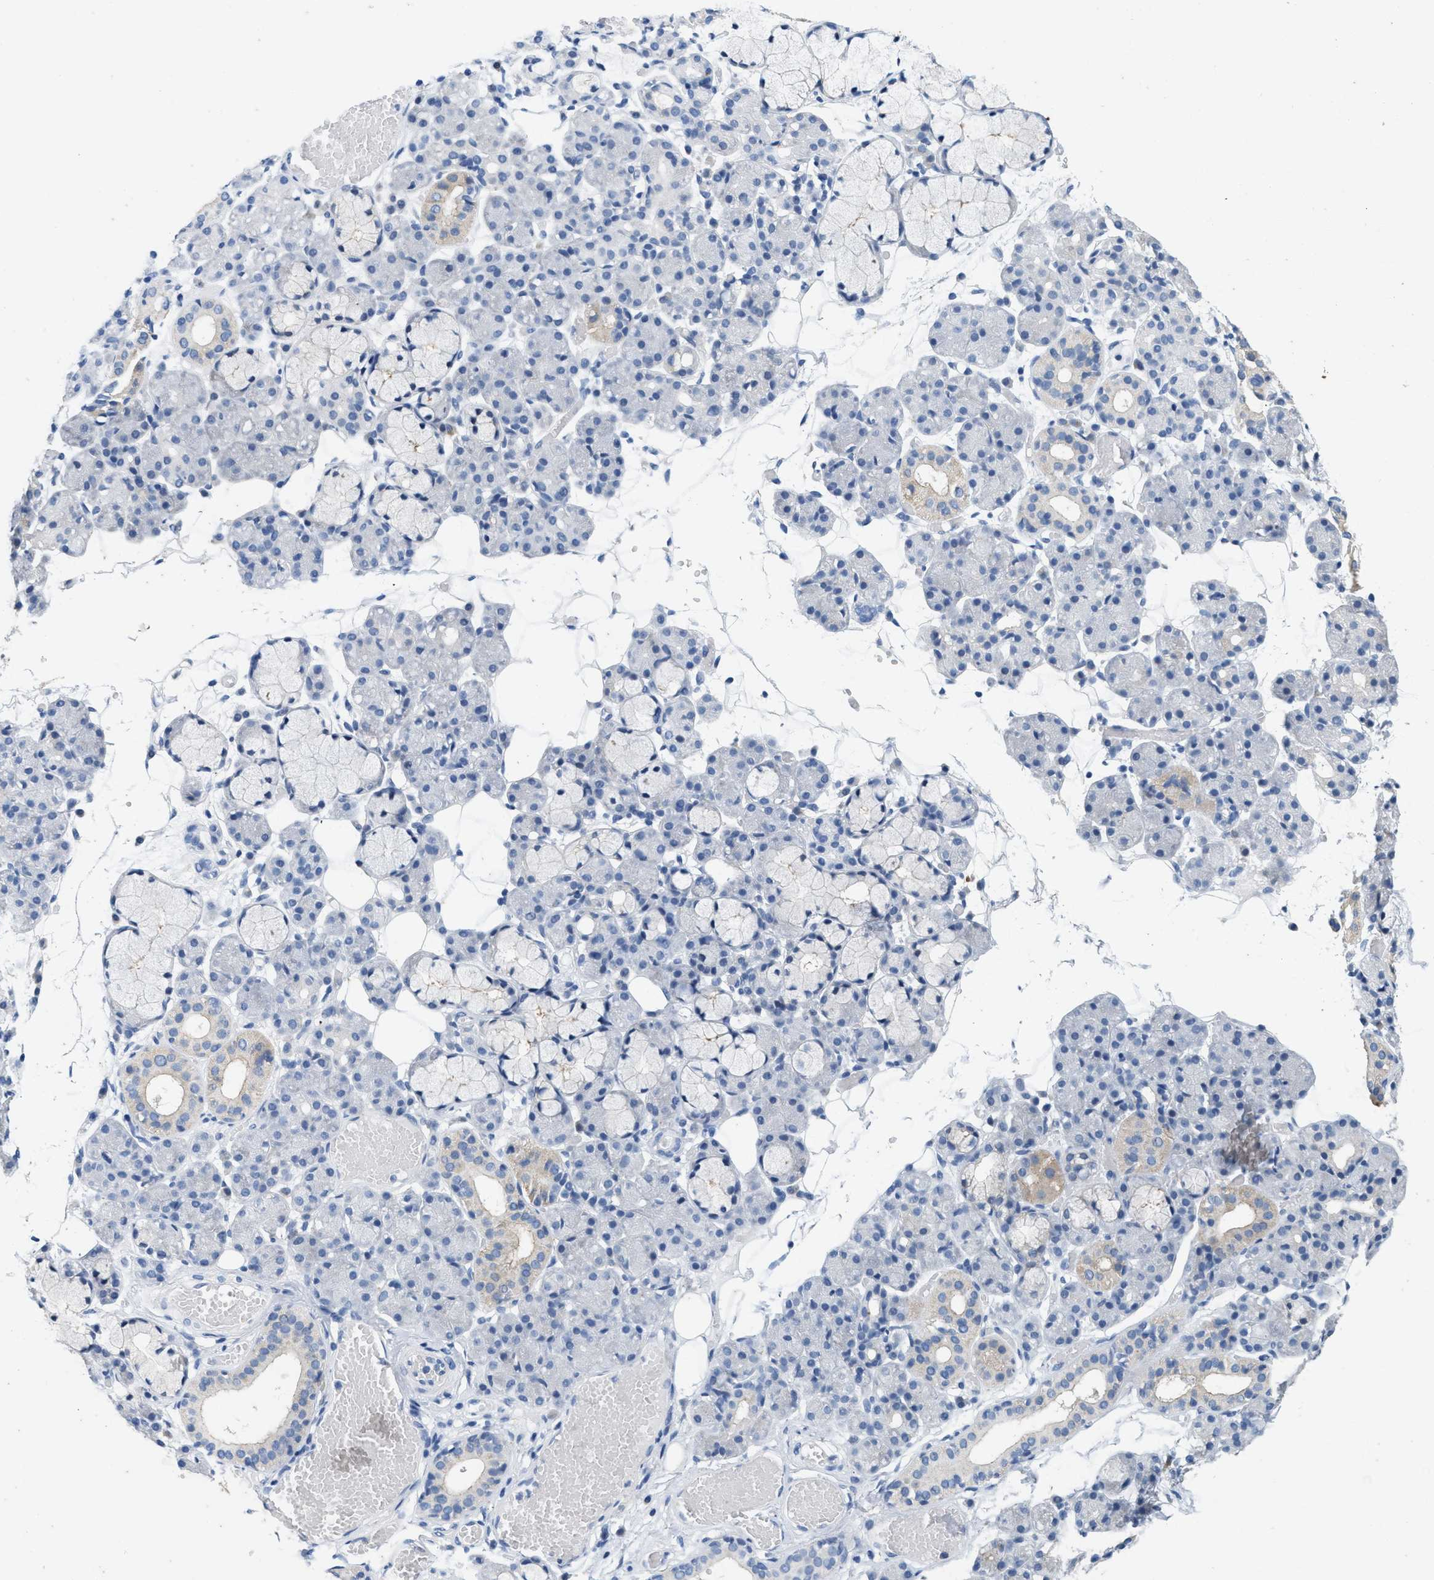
{"staining": {"intensity": "negative", "quantity": "none", "location": "none"}, "tissue": "salivary gland", "cell_type": "Glandular cells", "image_type": "normal", "snomed": [{"axis": "morphology", "description": "Normal tissue, NOS"}, {"axis": "topography", "description": "Salivary gland"}], "caption": "Immunohistochemistry photomicrograph of unremarkable salivary gland stained for a protein (brown), which displays no expression in glandular cells. (Stains: DAB (3,3'-diaminobenzidine) IHC with hematoxylin counter stain, Microscopy: brightfield microscopy at high magnification).", "gene": "ABCB11", "patient": {"sex": "male", "age": 63}}